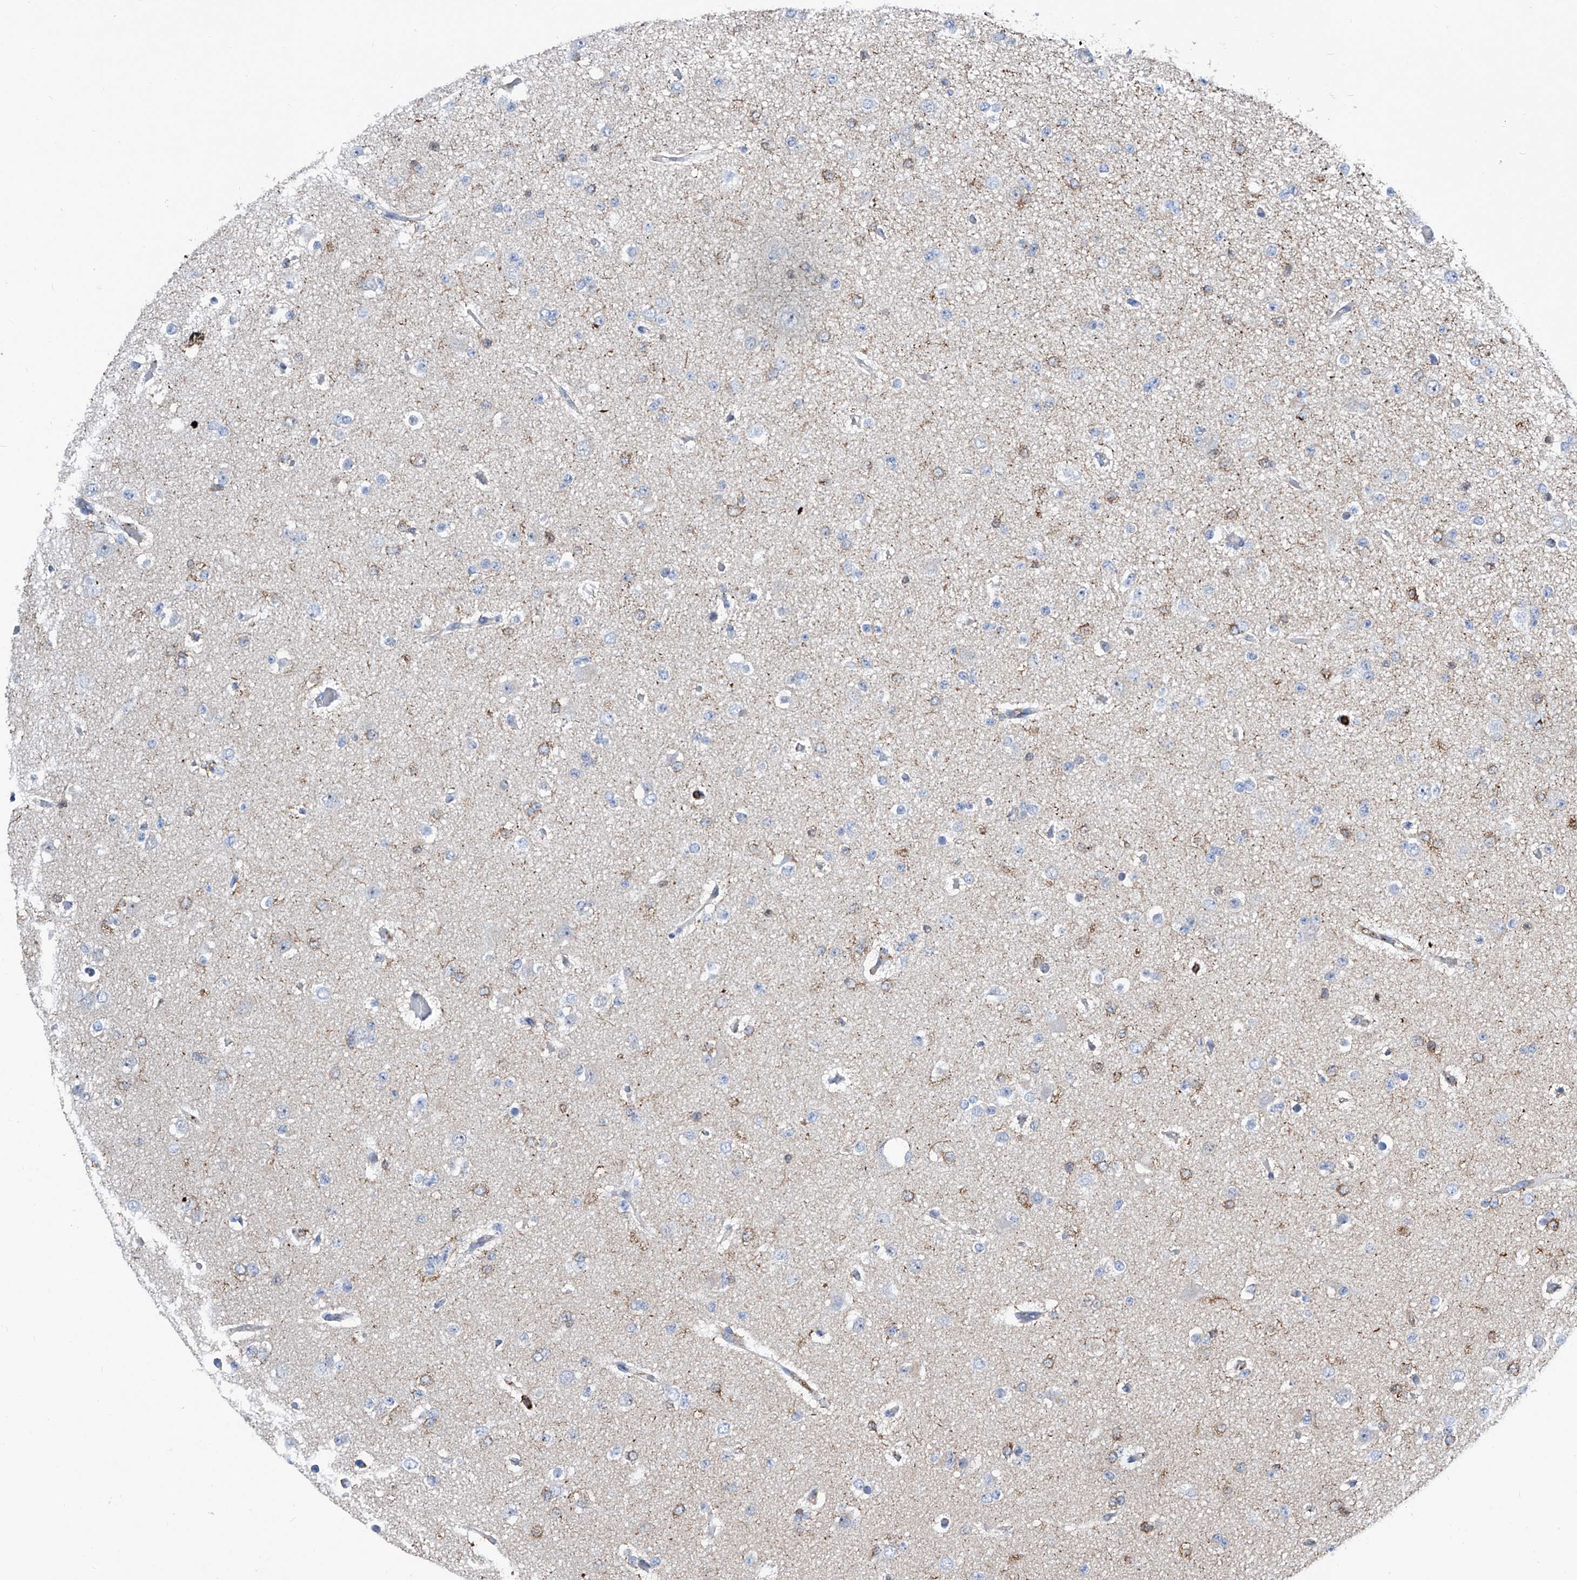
{"staining": {"intensity": "negative", "quantity": "none", "location": "none"}, "tissue": "glioma", "cell_type": "Tumor cells", "image_type": "cancer", "snomed": [{"axis": "morphology", "description": "Glioma, malignant, Low grade"}, {"axis": "topography", "description": "Brain"}], "caption": "An immunohistochemistry histopathology image of low-grade glioma (malignant) is shown. There is no staining in tumor cells of low-grade glioma (malignant).", "gene": "ZNF484", "patient": {"sex": "female", "age": 22}}